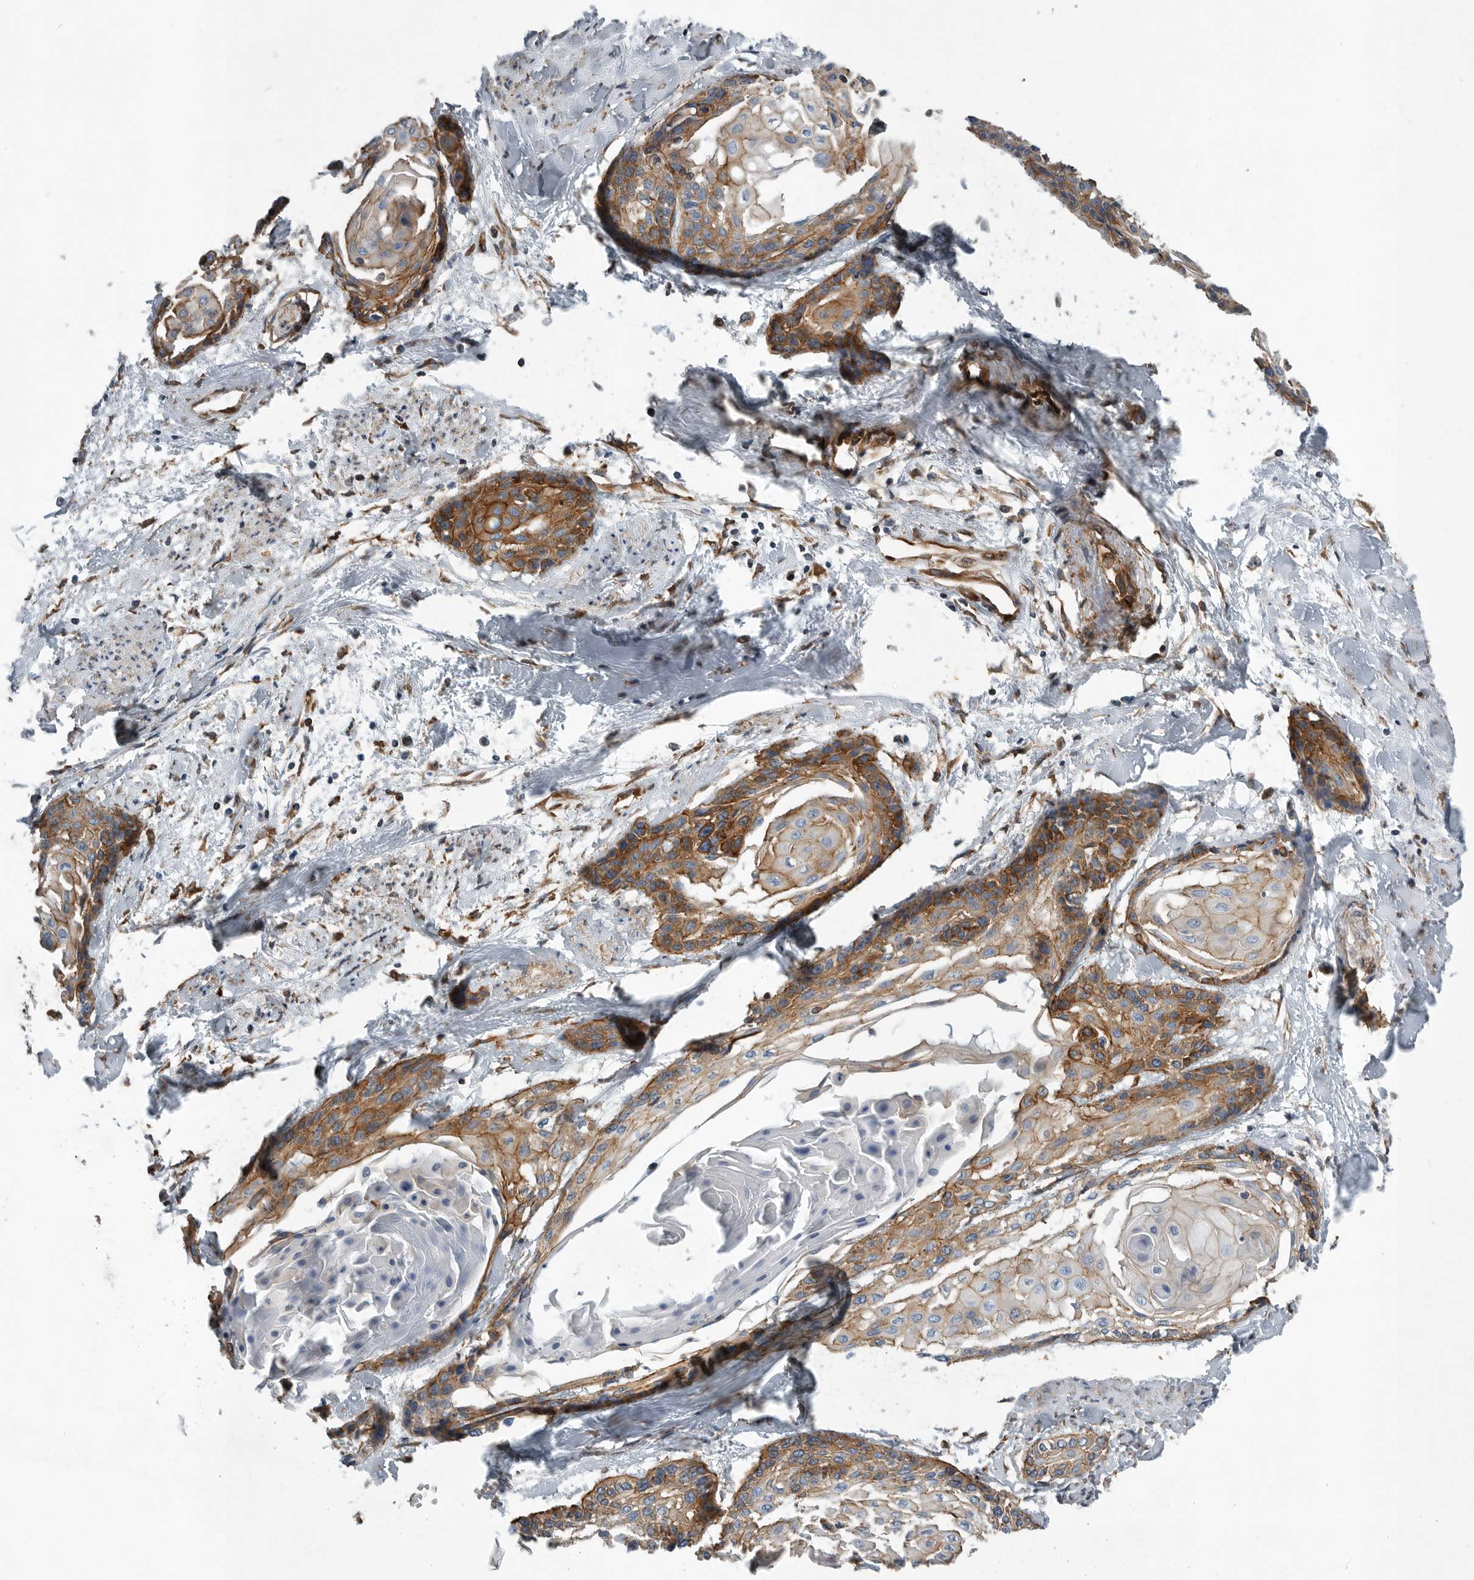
{"staining": {"intensity": "moderate", "quantity": ">75%", "location": "cytoplasmic/membranous"}, "tissue": "cervical cancer", "cell_type": "Tumor cells", "image_type": "cancer", "snomed": [{"axis": "morphology", "description": "Squamous cell carcinoma, NOS"}, {"axis": "topography", "description": "Cervix"}], "caption": "The histopathology image demonstrates staining of squamous cell carcinoma (cervical), revealing moderate cytoplasmic/membranous protein staining (brown color) within tumor cells. Using DAB (brown) and hematoxylin (blue) stains, captured at high magnification using brightfield microscopy.", "gene": "PLEC", "patient": {"sex": "female", "age": 57}}